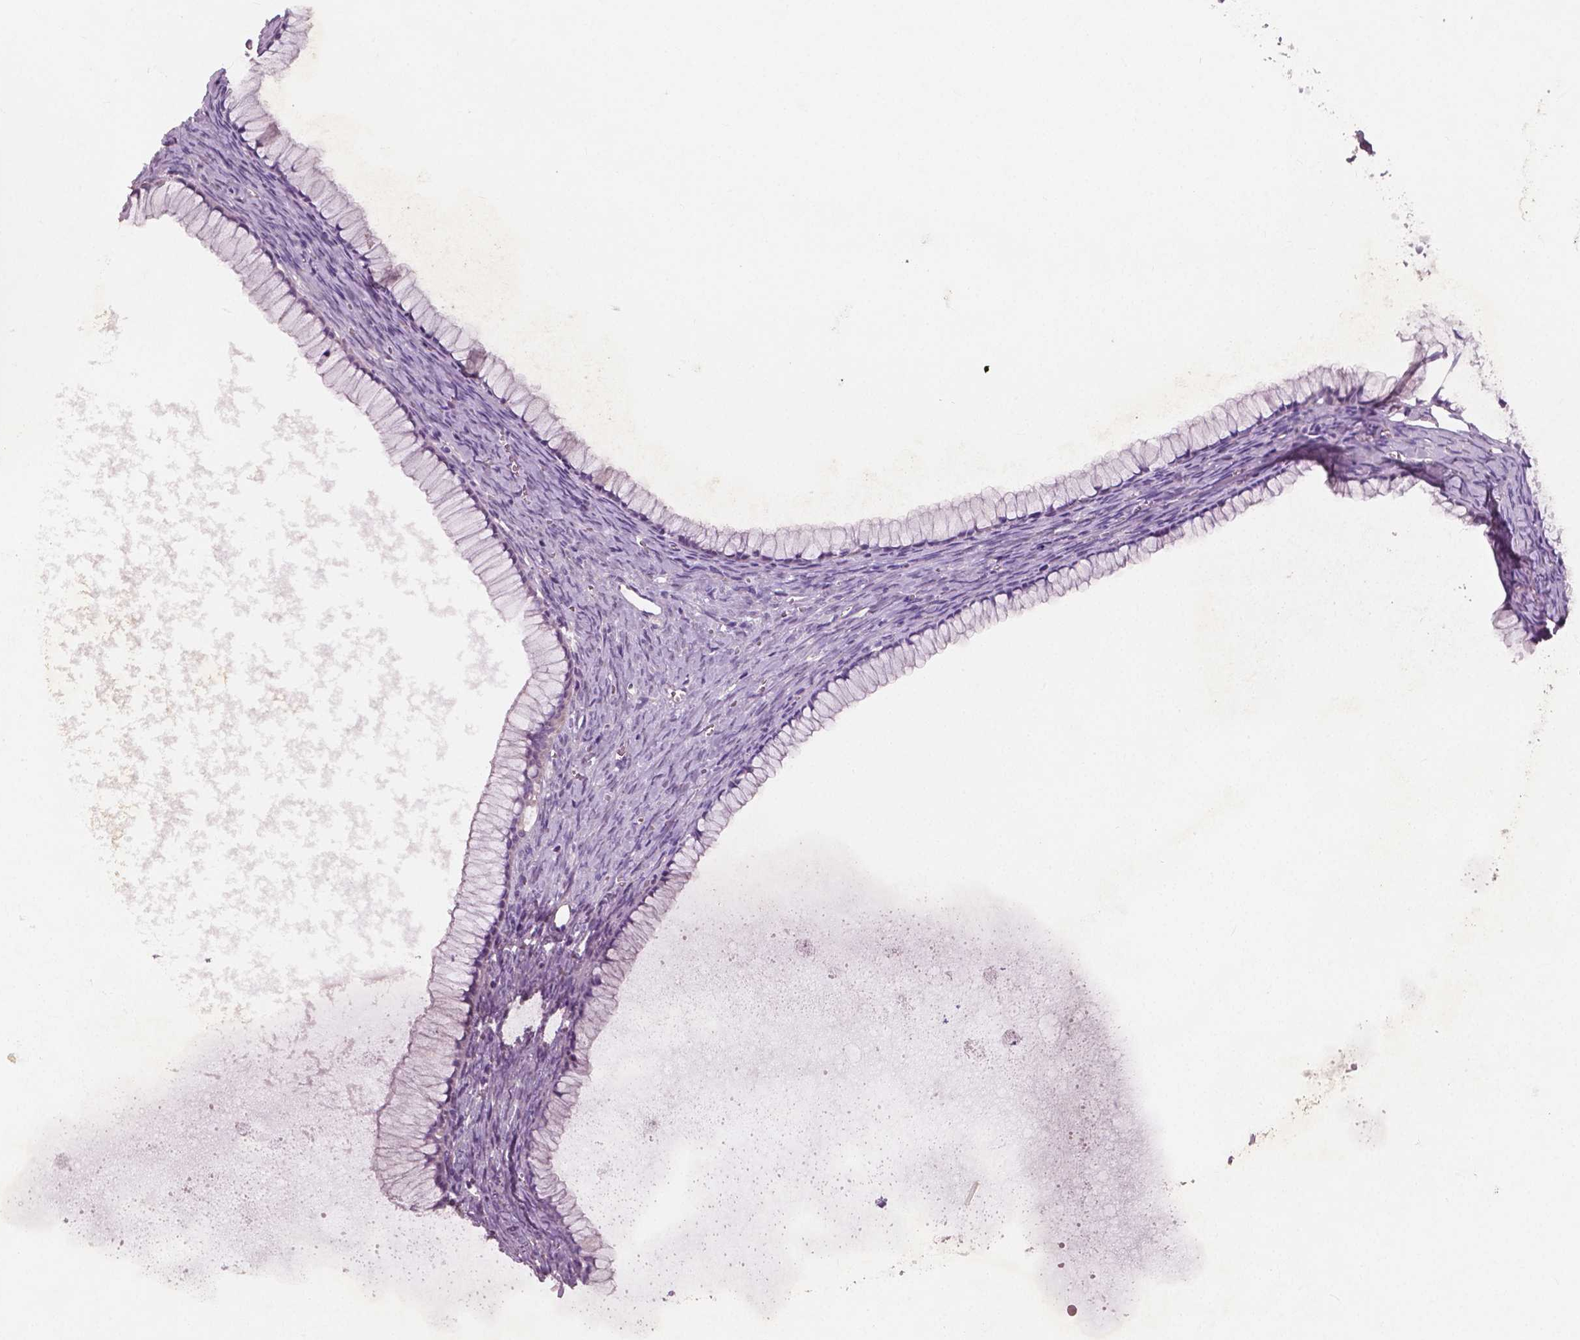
{"staining": {"intensity": "negative", "quantity": "none", "location": "none"}, "tissue": "ovarian cancer", "cell_type": "Tumor cells", "image_type": "cancer", "snomed": [{"axis": "morphology", "description": "Cystadenocarcinoma, mucinous, NOS"}, {"axis": "topography", "description": "Ovary"}], "caption": "Immunohistochemistry (IHC) photomicrograph of ovarian mucinous cystadenocarcinoma stained for a protein (brown), which displays no positivity in tumor cells. Nuclei are stained in blue.", "gene": "LSM14B", "patient": {"sex": "female", "age": 41}}